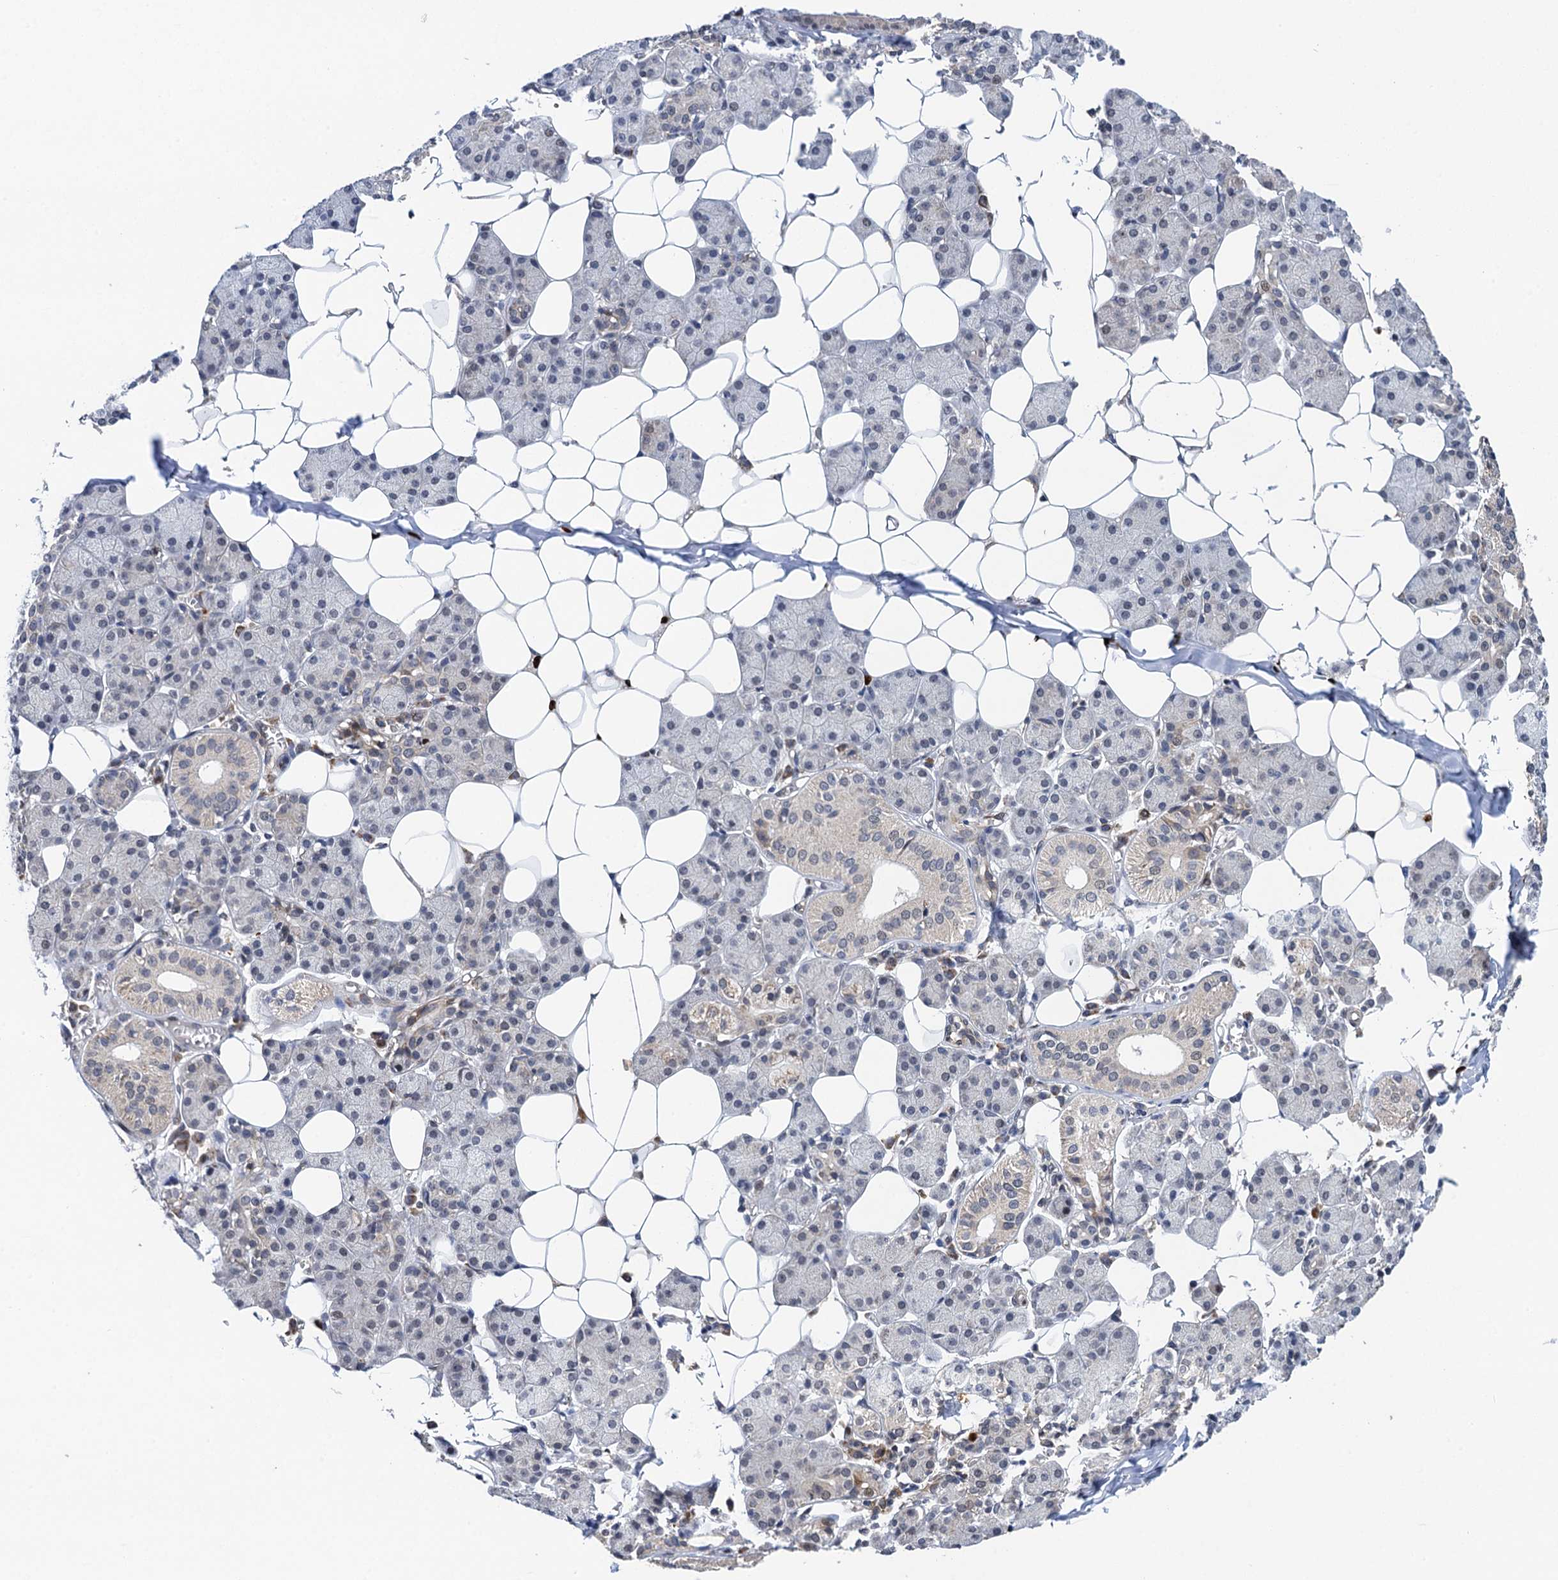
{"staining": {"intensity": "weak", "quantity": "25%-75%", "location": "cytoplasmic/membranous"}, "tissue": "salivary gland", "cell_type": "Glandular cells", "image_type": "normal", "snomed": [{"axis": "morphology", "description": "Normal tissue, NOS"}, {"axis": "topography", "description": "Salivary gland"}], "caption": "Protein staining of unremarkable salivary gland exhibits weak cytoplasmic/membranous positivity in approximately 25%-75% of glandular cells.", "gene": "CMPK2", "patient": {"sex": "female", "age": 33}}